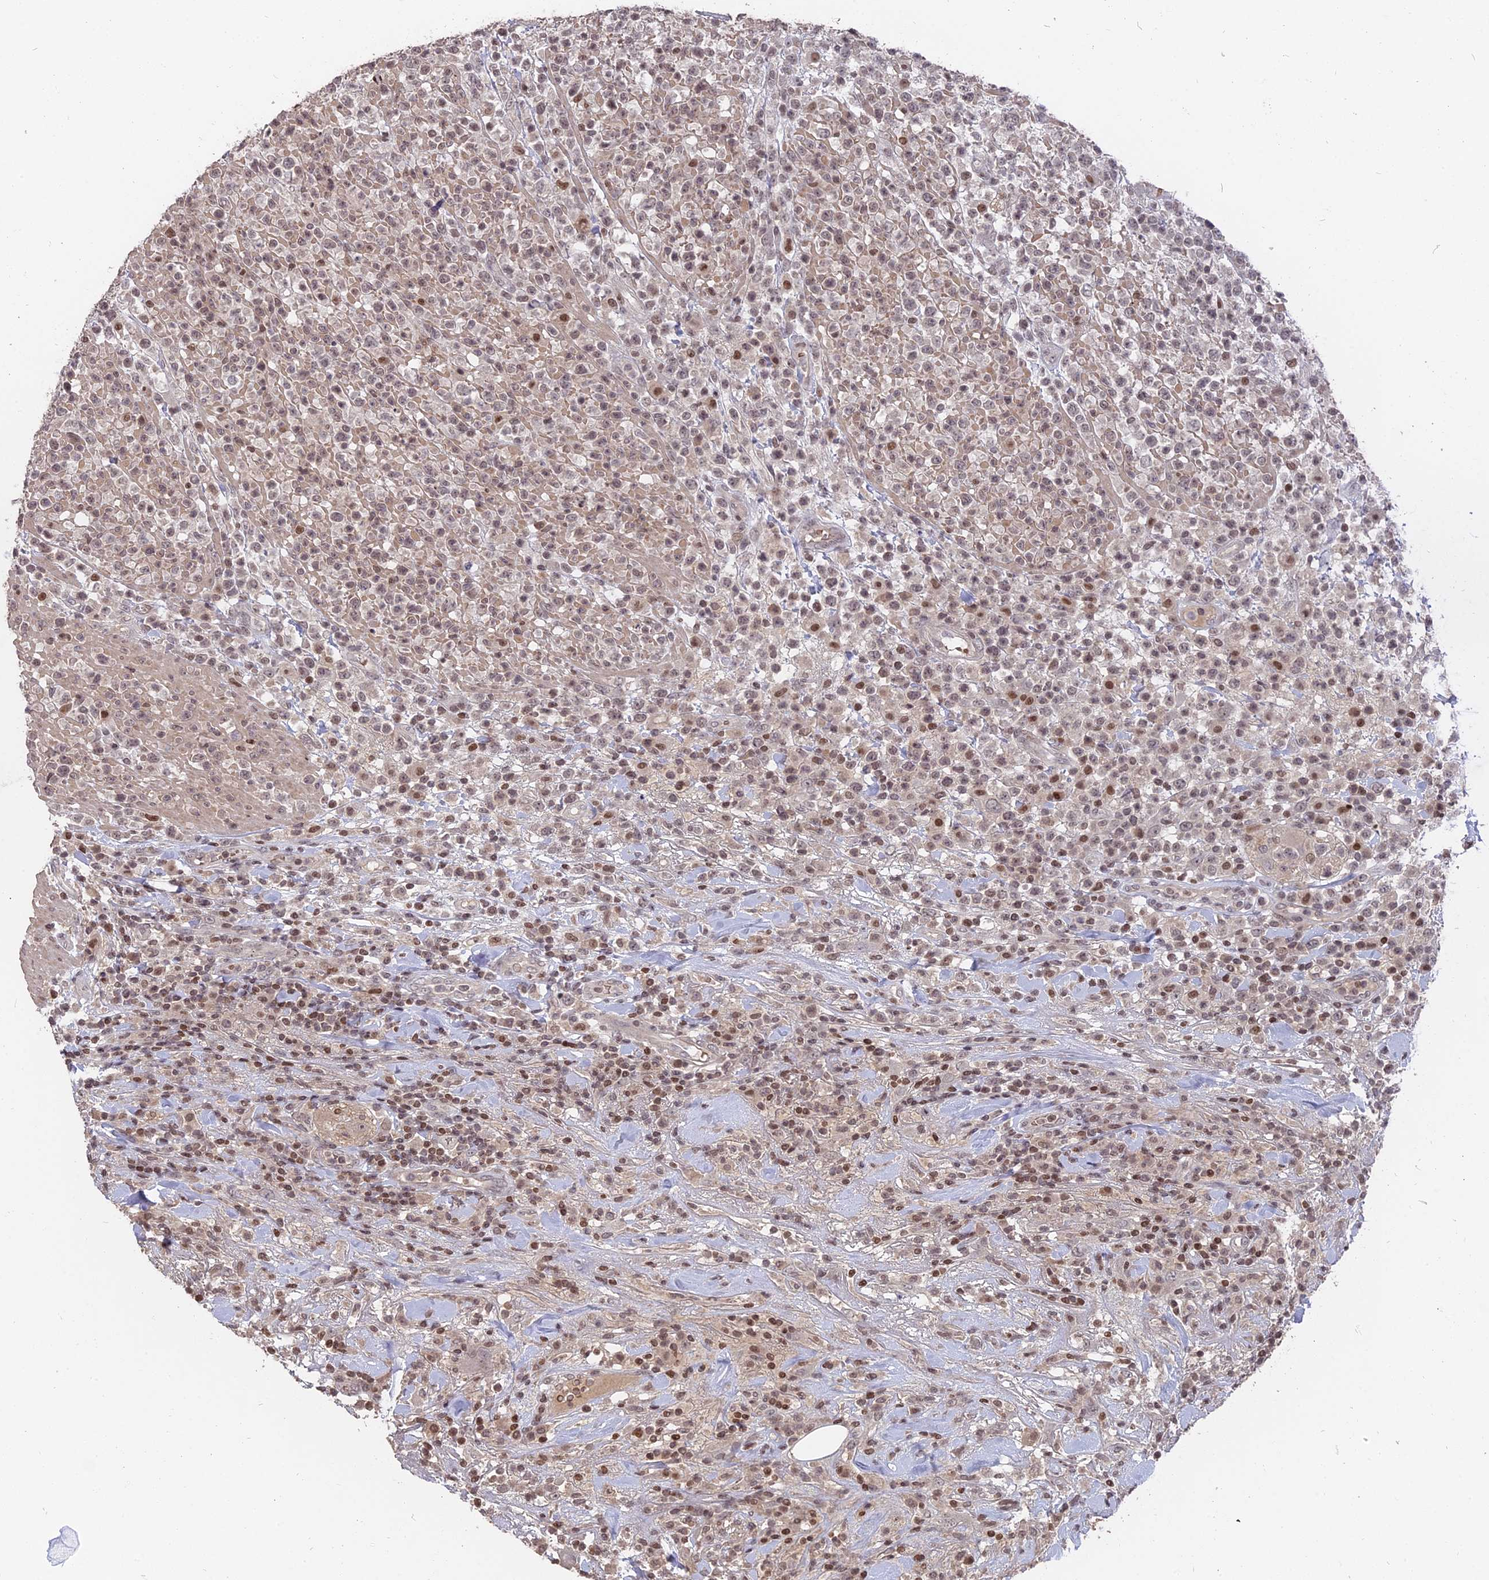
{"staining": {"intensity": "weak", "quantity": "25%-75%", "location": "nuclear"}, "tissue": "lymphoma", "cell_type": "Tumor cells", "image_type": "cancer", "snomed": [{"axis": "morphology", "description": "Malignant lymphoma, non-Hodgkin's type, High grade"}, {"axis": "topography", "description": "Colon"}], "caption": "Immunohistochemical staining of malignant lymphoma, non-Hodgkin's type (high-grade) demonstrates weak nuclear protein positivity in approximately 25%-75% of tumor cells.", "gene": "NR1H3", "patient": {"sex": "female", "age": 53}}